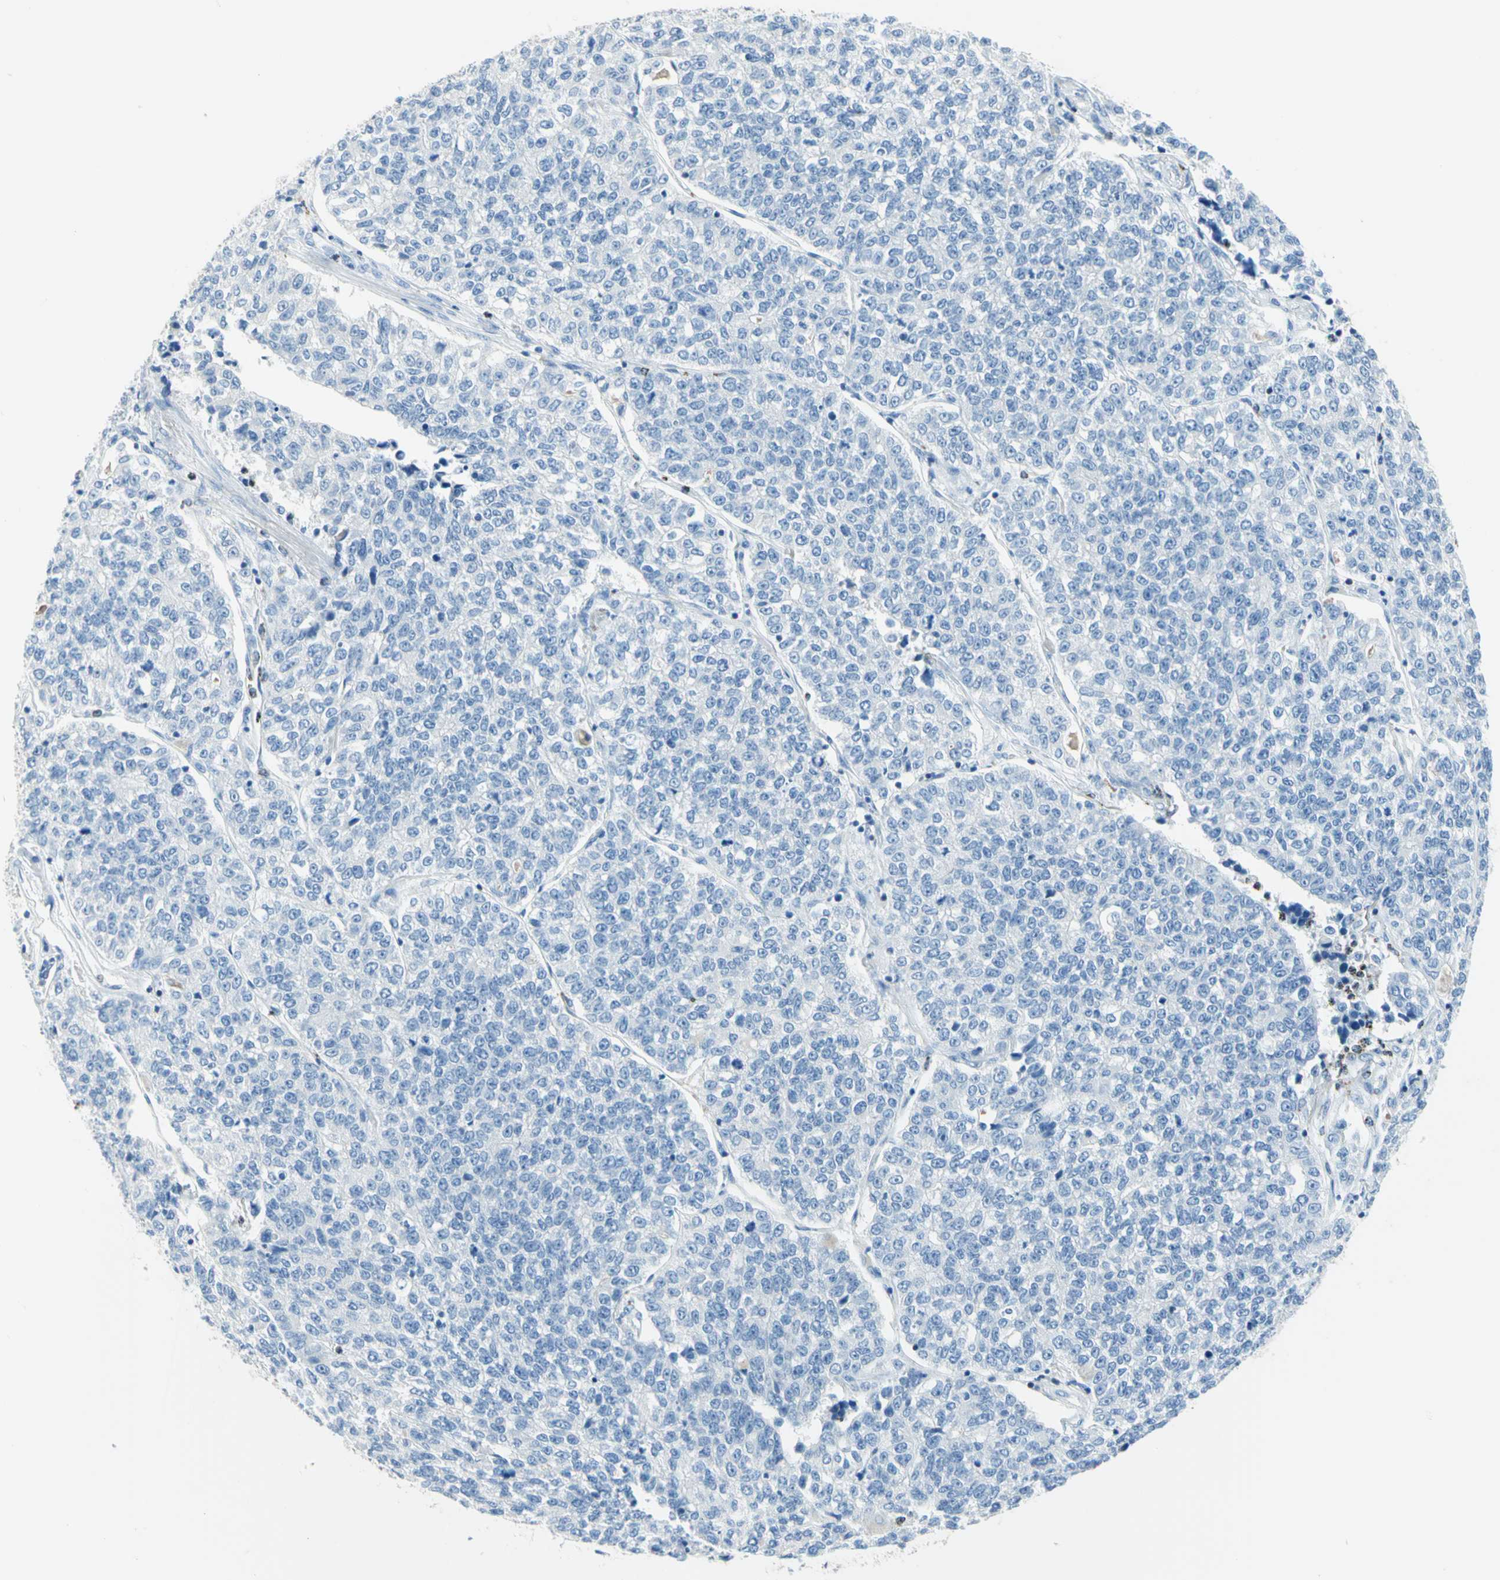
{"staining": {"intensity": "negative", "quantity": "none", "location": "none"}, "tissue": "lung cancer", "cell_type": "Tumor cells", "image_type": "cancer", "snomed": [{"axis": "morphology", "description": "Adenocarcinoma, NOS"}, {"axis": "topography", "description": "Lung"}], "caption": "DAB (3,3'-diaminobenzidine) immunohistochemical staining of lung cancer (adenocarcinoma) demonstrates no significant staining in tumor cells.", "gene": "CYSLTR1", "patient": {"sex": "male", "age": 49}}